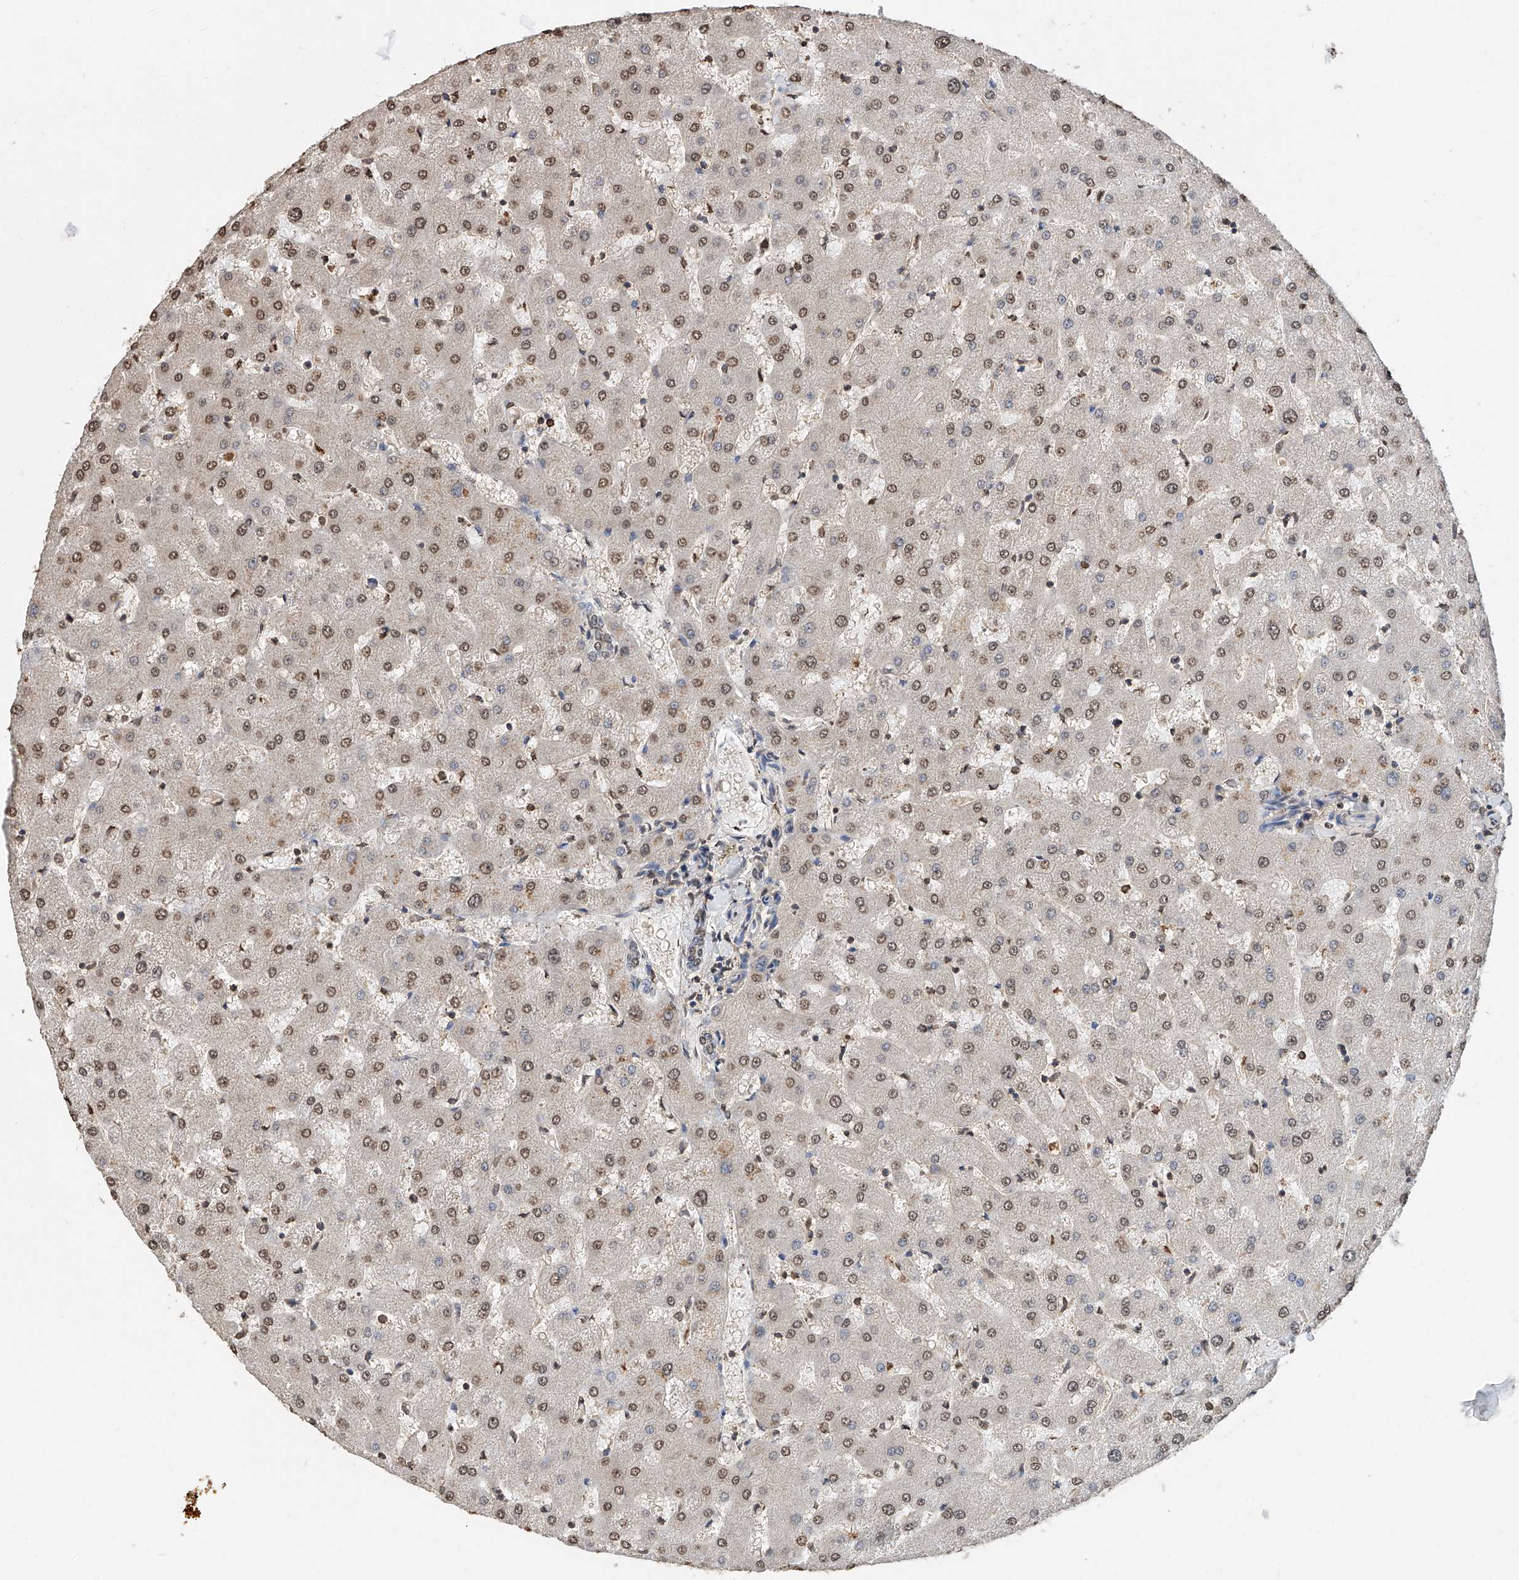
{"staining": {"intensity": "weak", "quantity": ">75%", "location": "nuclear"}, "tissue": "liver", "cell_type": "Cholangiocytes", "image_type": "normal", "snomed": [{"axis": "morphology", "description": "Normal tissue, NOS"}, {"axis": "topography", "description": "Liver"}], "caption": "The histopathology image displays a brown stain indicating the presence of a protein in the nuclear of cholangiocytes in liver. Nuclei are stained in blue.", "gene": "RP9", "patient": {"sex": "female", "age": 63}}